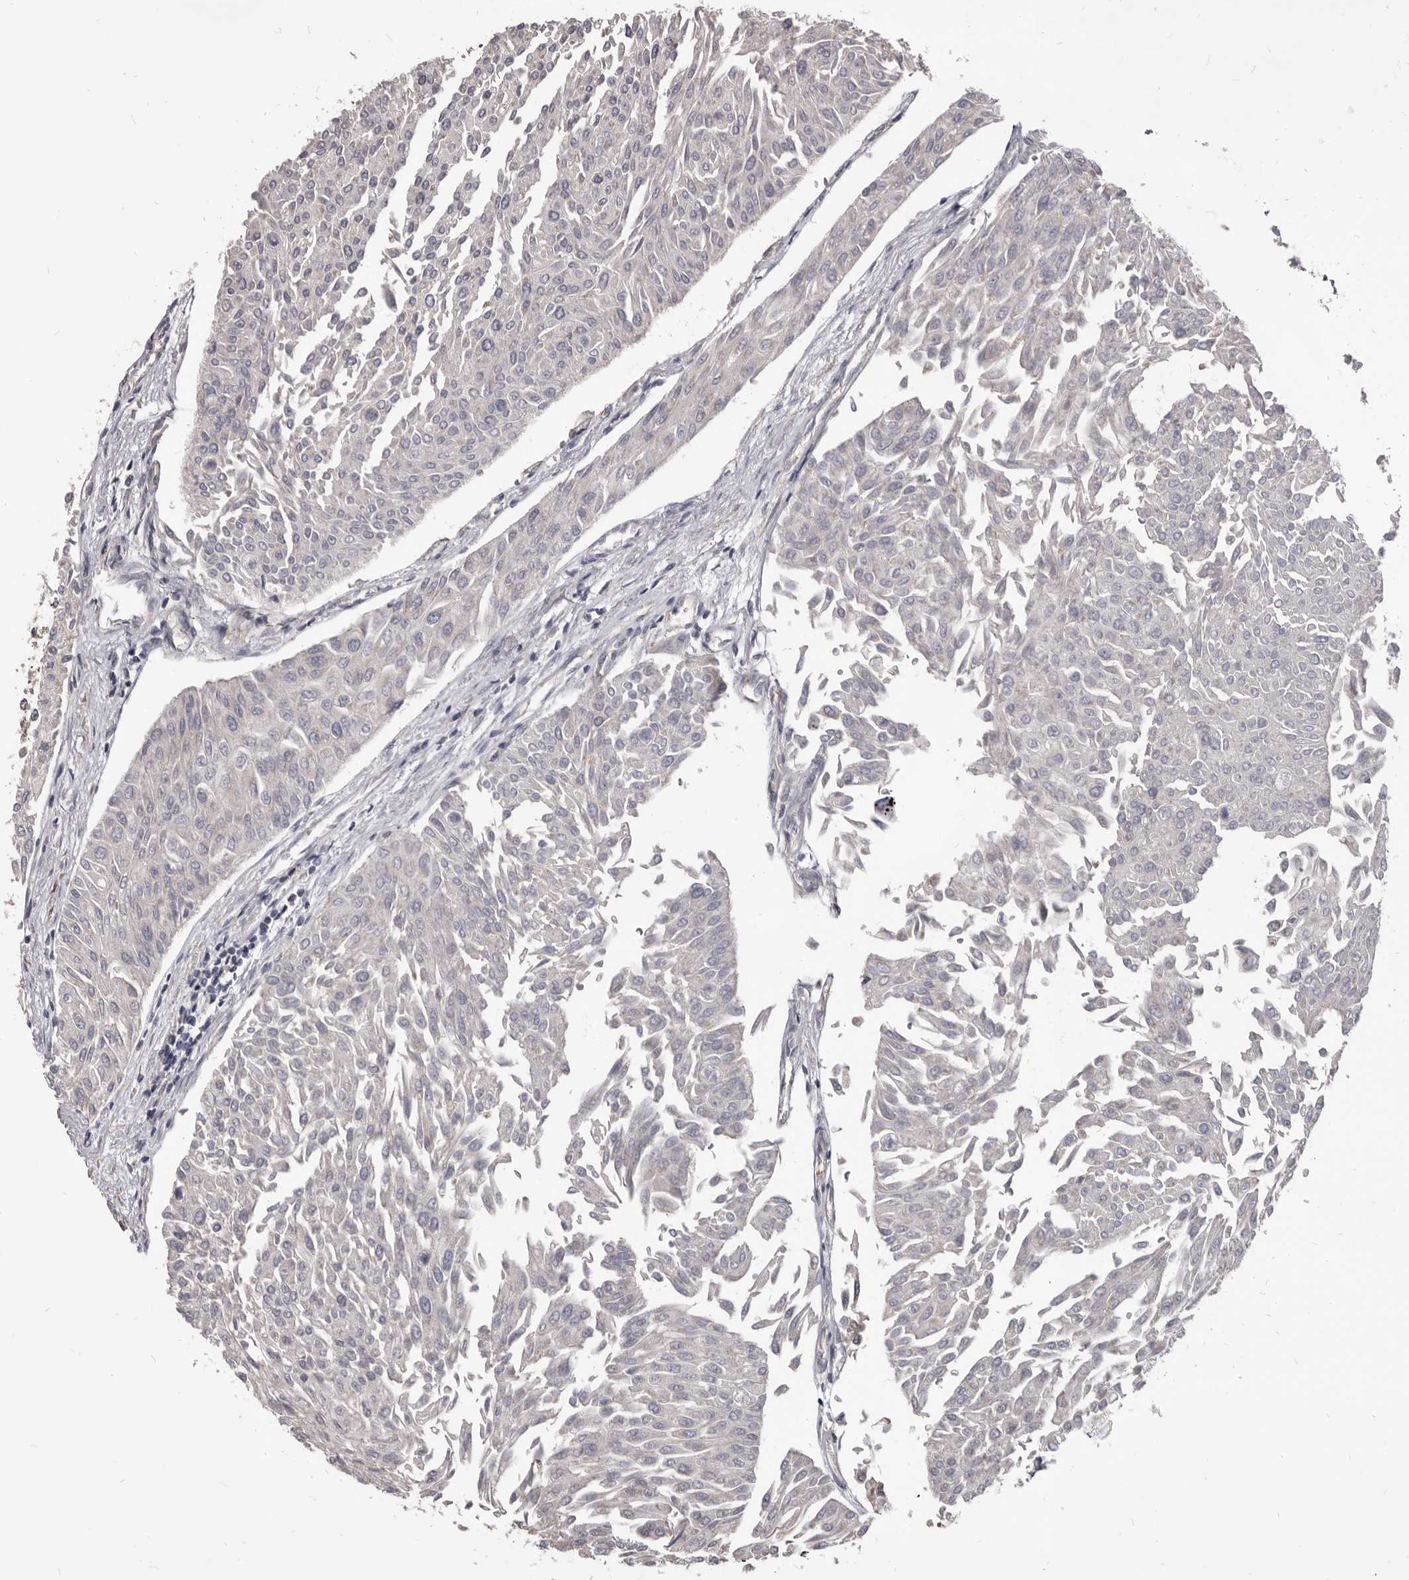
{"staining": {"intensity": "negative", "quantity": "none", "location": "none"}, "tissue": "urothelial cancer", "cell_type": "Tumor cells", "image_type": "cancer", "snomed": [{"axis": "morphology", "description": "Urothelial carcinoma, Low grade"}, {"axis": "topography", "description": "Urinary bladder"}], "caption": "DAB (3,3'-diaminobenzidine) immunohistochemical staining of human urothelial cancer exhibits no significant staining in tumor cells. The staining is performed using DAB (3,3'-diaminobenzidine) brown chromogen with nuclei counter-stained in using hematoxylin.", "gene": "MAP3K14", "patient": {"sex": "male", "age": 67}}